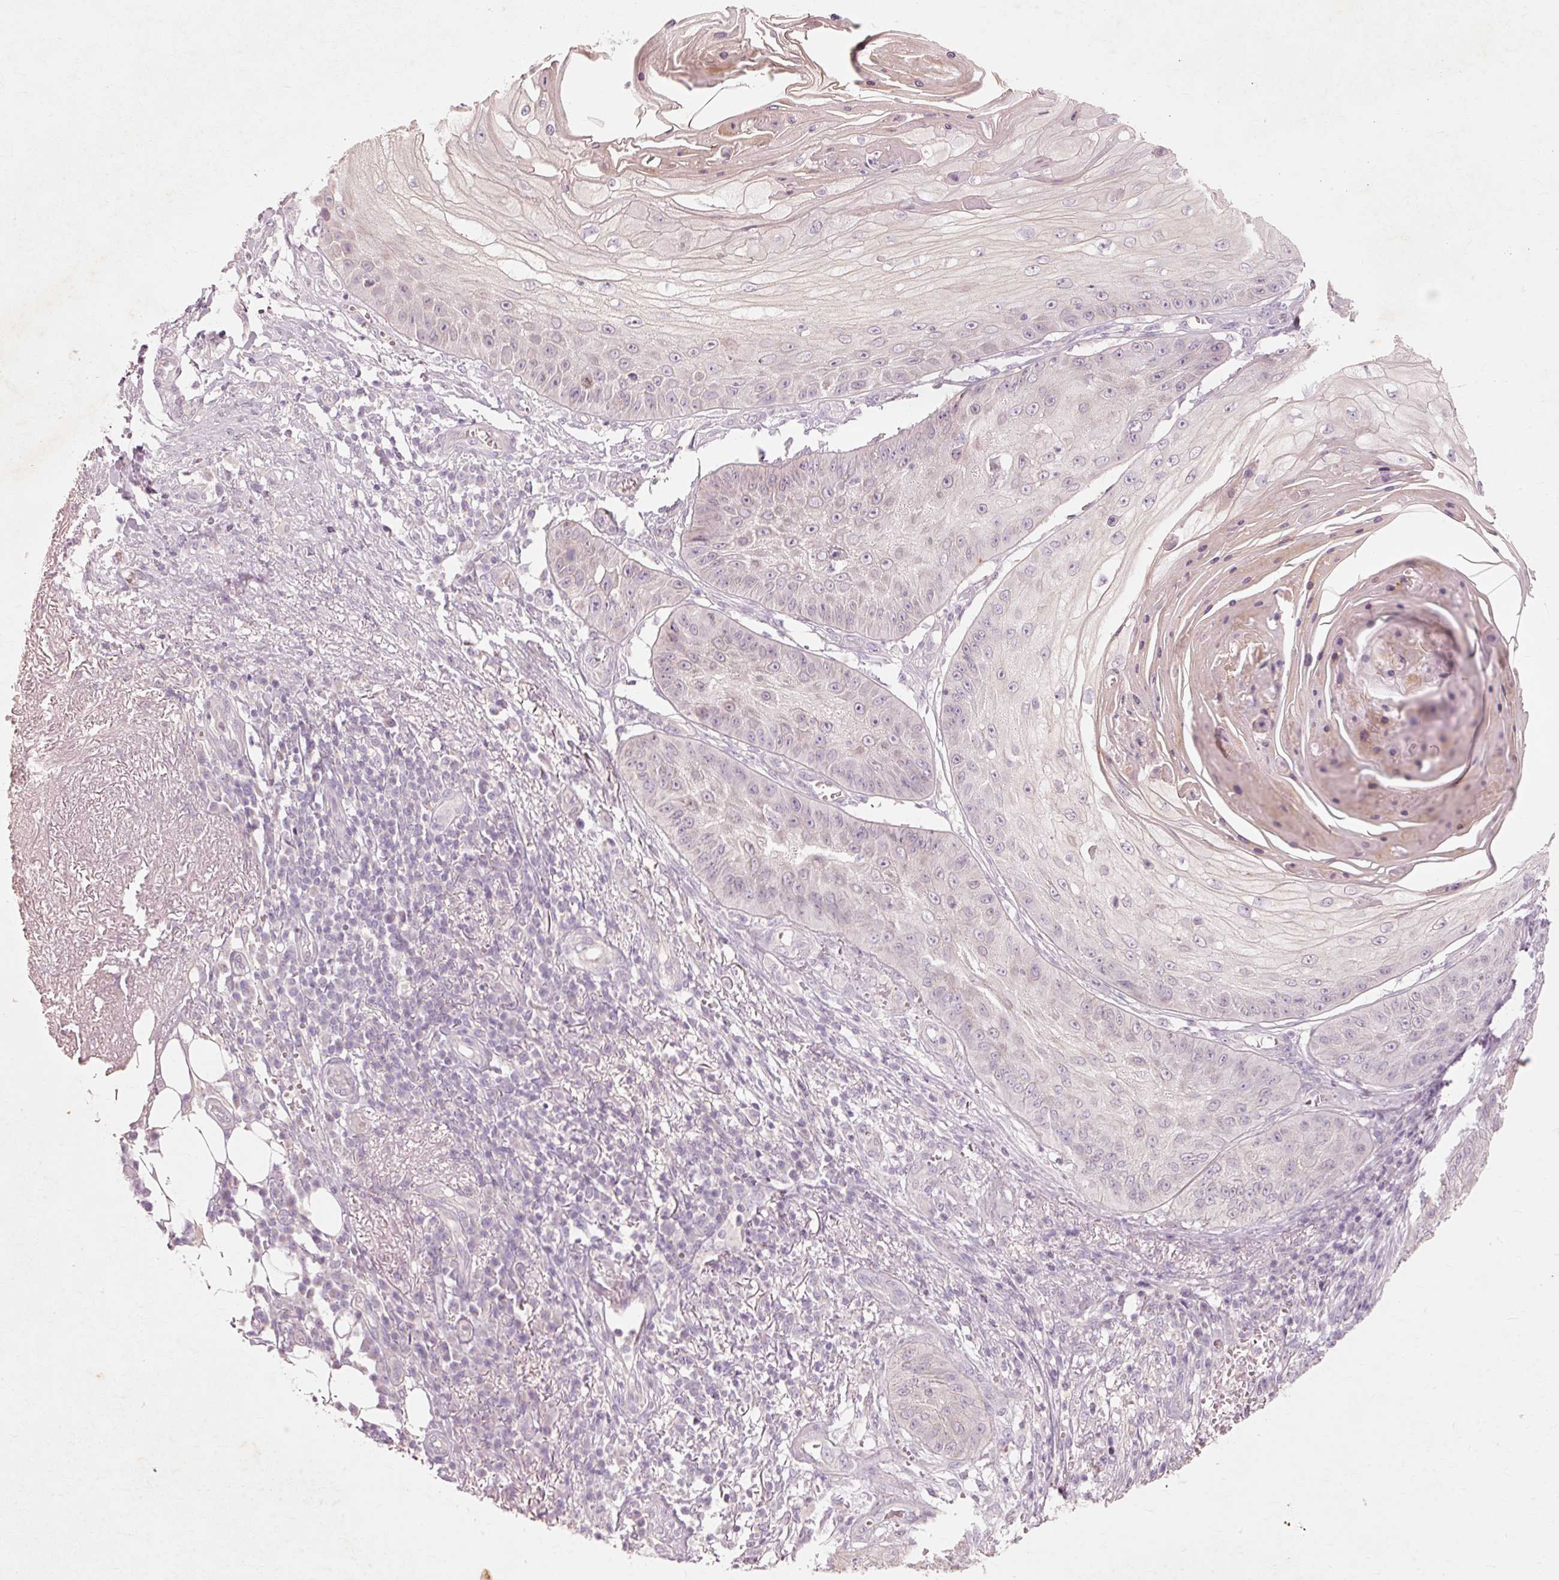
{"staining": {"intensity": "negative", "quantity": "none", "location": "none"}, "tissue": "skin cancer", "cell_type": "Tumor cells", "image_type": "cancer", "snomed": [{"axis": "morphology", "description": "Squamous cell carcinoma, NOS"}, {"axis": "topography", "description": "Skin"}], "caption": "Immunohistochemical staining of human skin cancer (squamous cell carcinoma) demonstrates no significant expression in tumor cells. (Immunohistochemistry (ihc), brightfield microscopy, high magnification).", "gene": "TRIM73", "patient": {"sex": "male", "age": 70}}